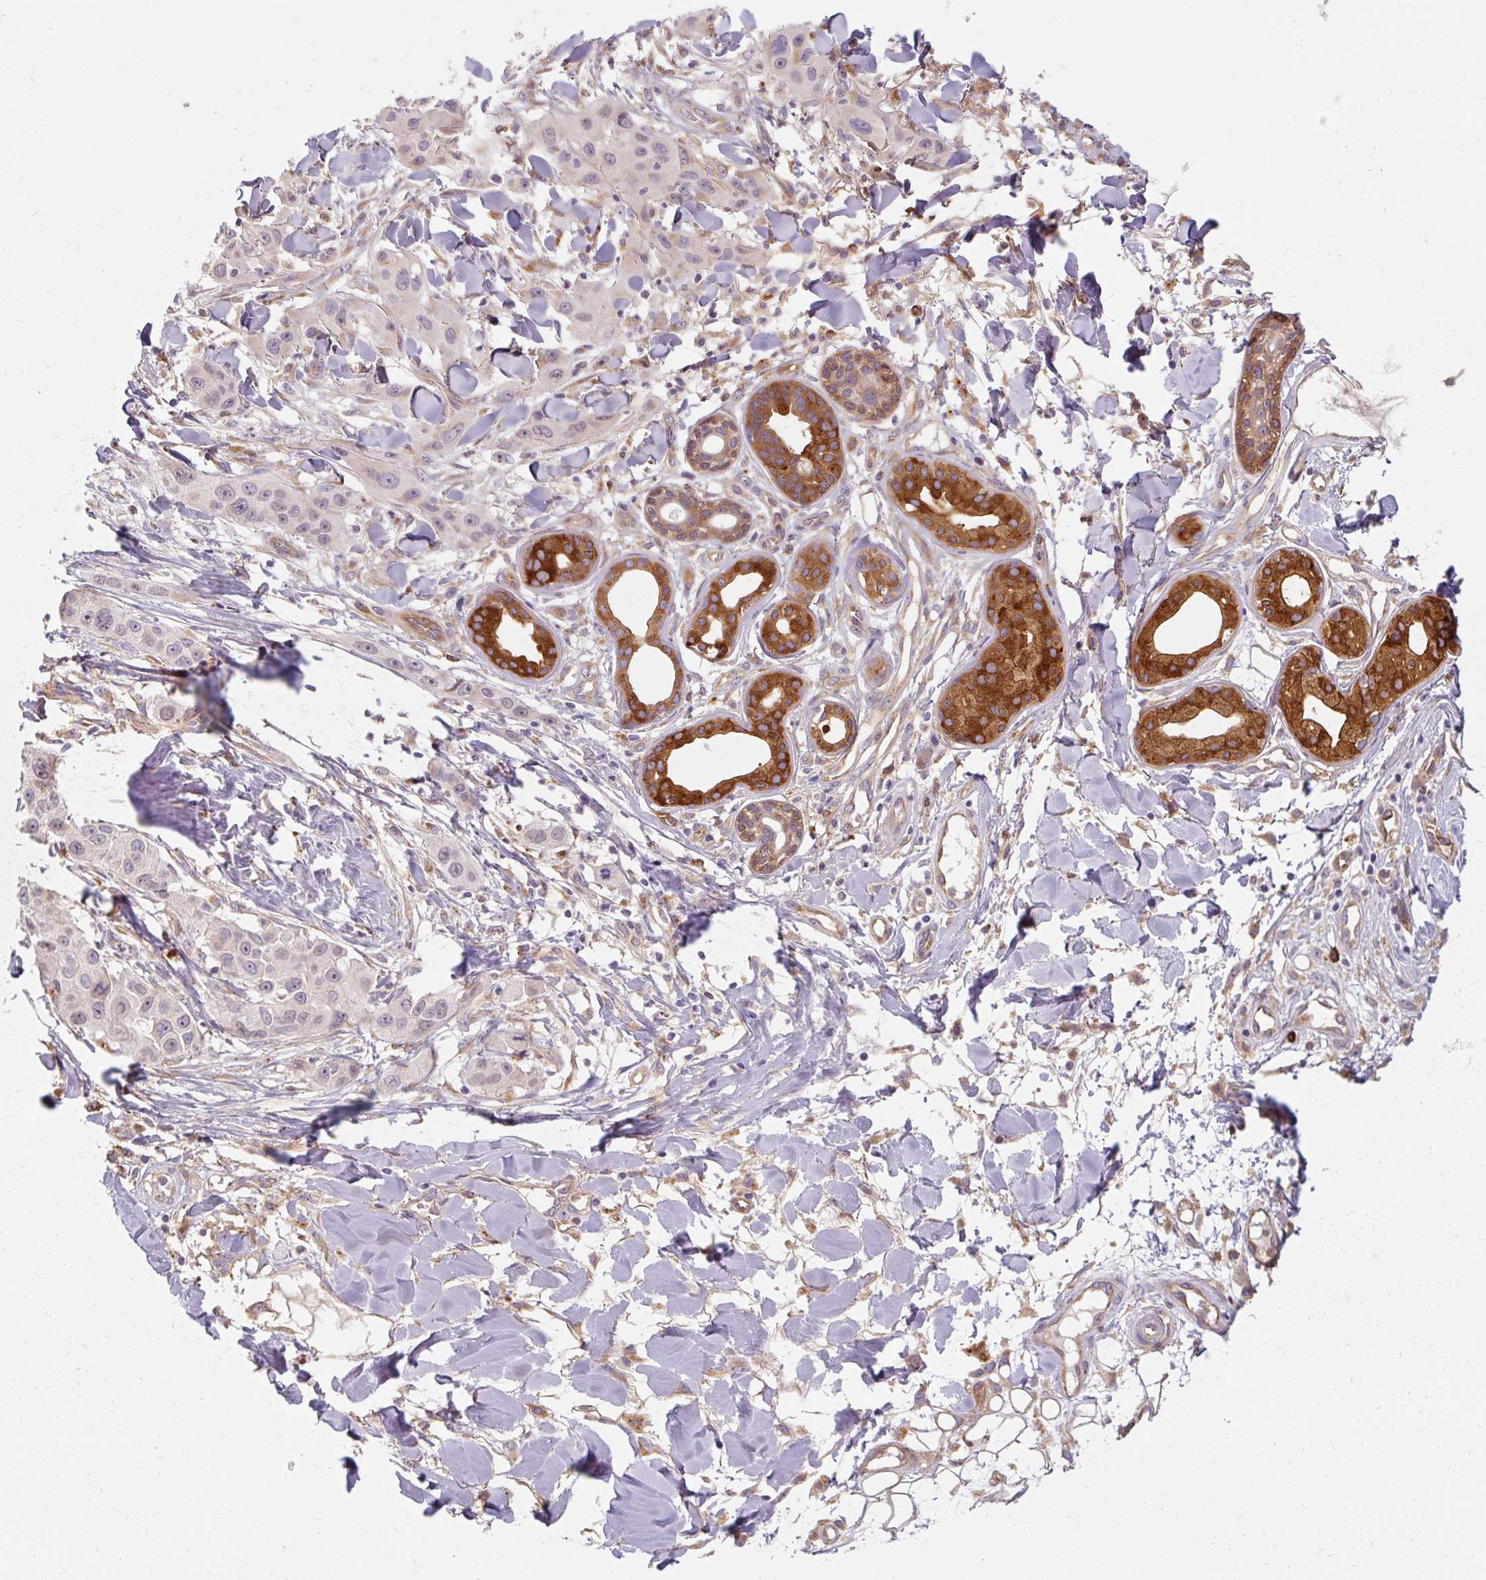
{"staining": {"intensity": "negative", "quantity": "none", "location": "none"}, "tissue": "skin cancer", "cell_type": "Tumor cells", "image_type": "cancer", "snomed": [{"axis": "morphology", "description": "Squamous cell carcinoma, NOS"}, {"axis": "topography", "description": "Skin"}], "caption": "This is a micrograph of immunohistochemistry staining of skin cancer (squamous cell carcinoma), which shows no expression in tumor cells. The staining was performed using DAB (3,3'-diaminobenzidine) to visualize the protein expression in brown, while the nuclei were stained in blue with hematoxylin (Magnification: 20x).", "gene": "TBC1D4", "patient": {"sex": "male", "age": 63}}